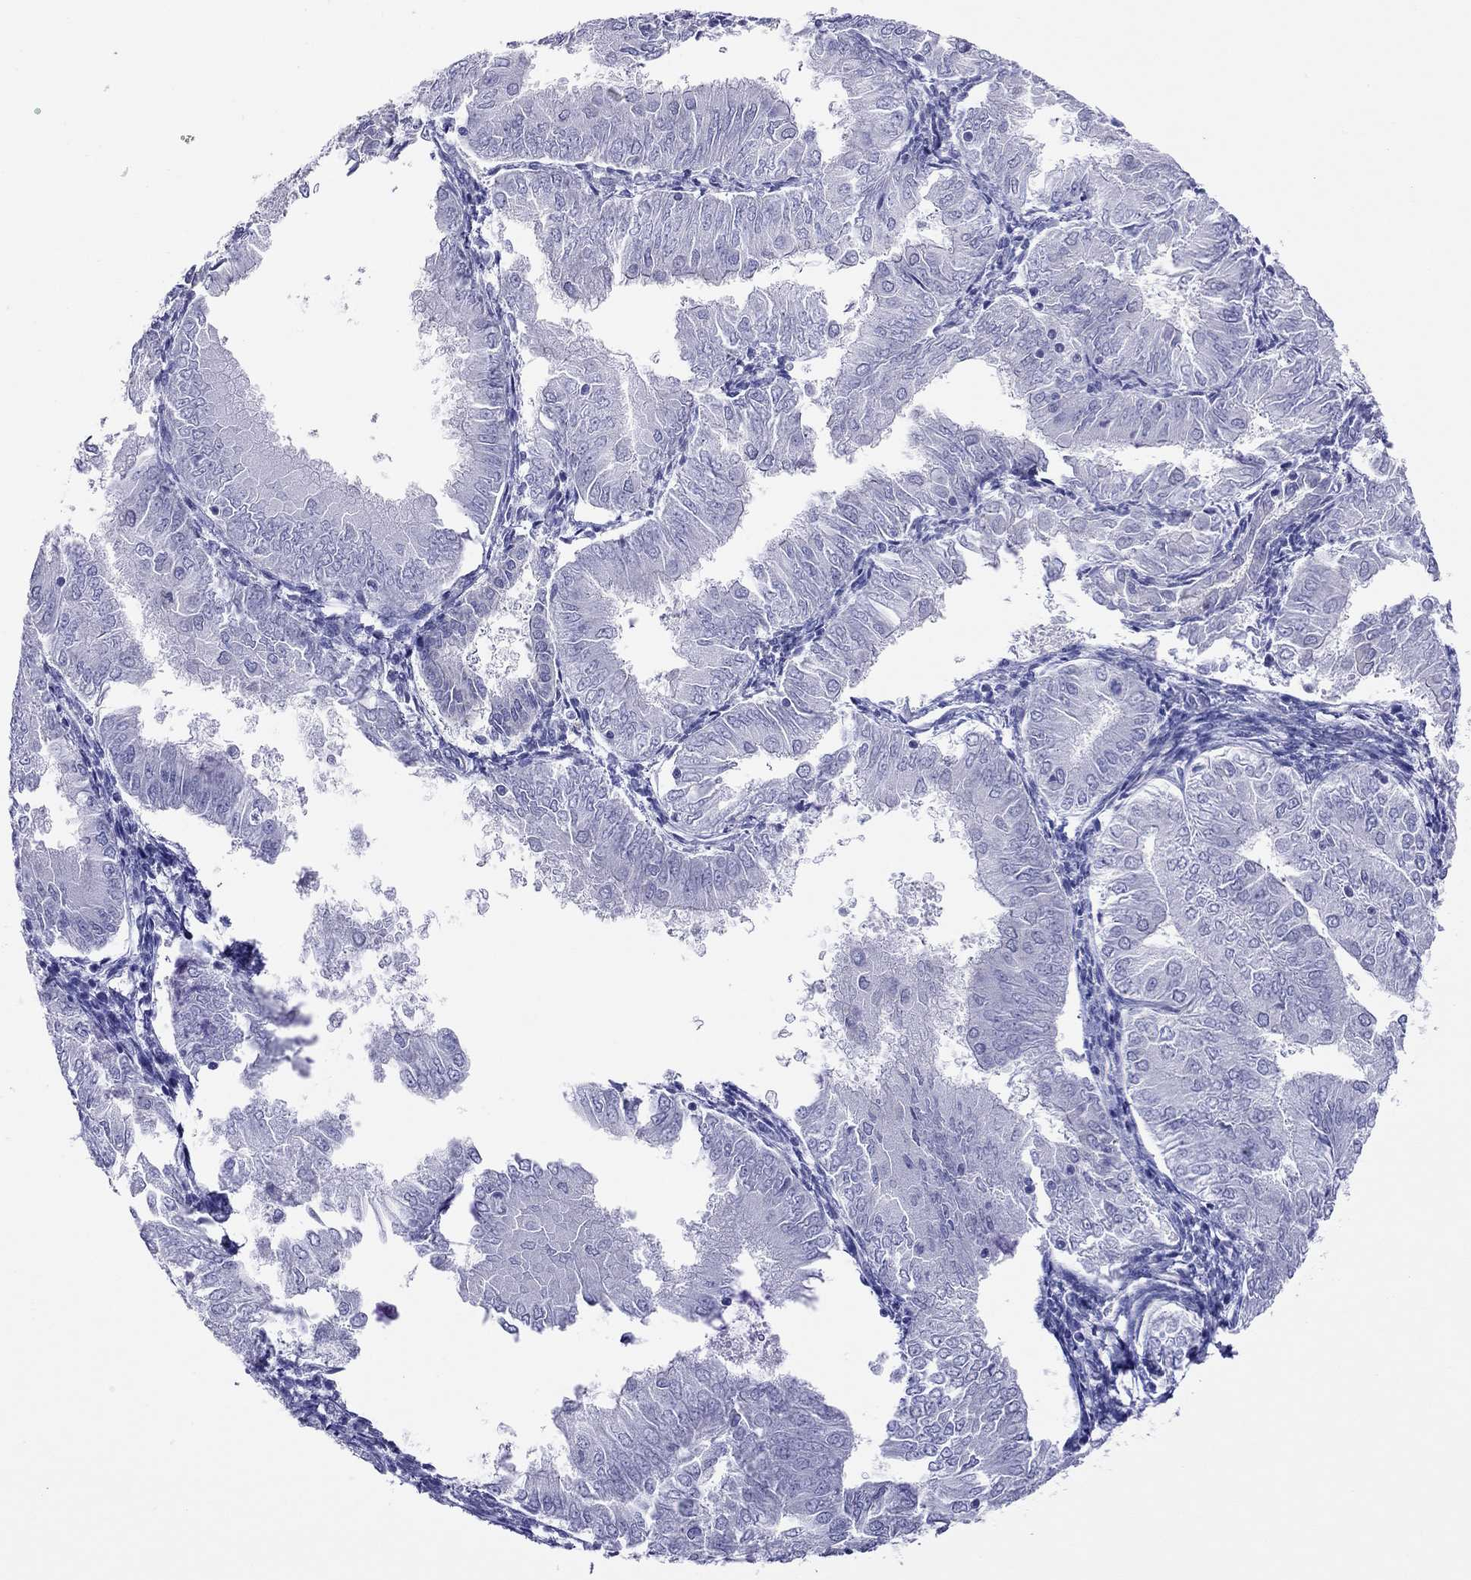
{"staining": {"intensity": "negative", "quantity": "none", "location": "none"}, "tissue": "endometrial cancer", "cell_type": "Tumor cells", "image_type": "cancer", "snomed": [{"axis": "morphology", "description": "Adenocarcinoma, NOS"}, {"axis": "topography", "description": "Endometrium"}], "caption": "Tumor cells are negative for brown protein staining in endometrial adenocarcinoma.", "gene": "MYMX", "patient": {"sex": "female", "age": 53}}